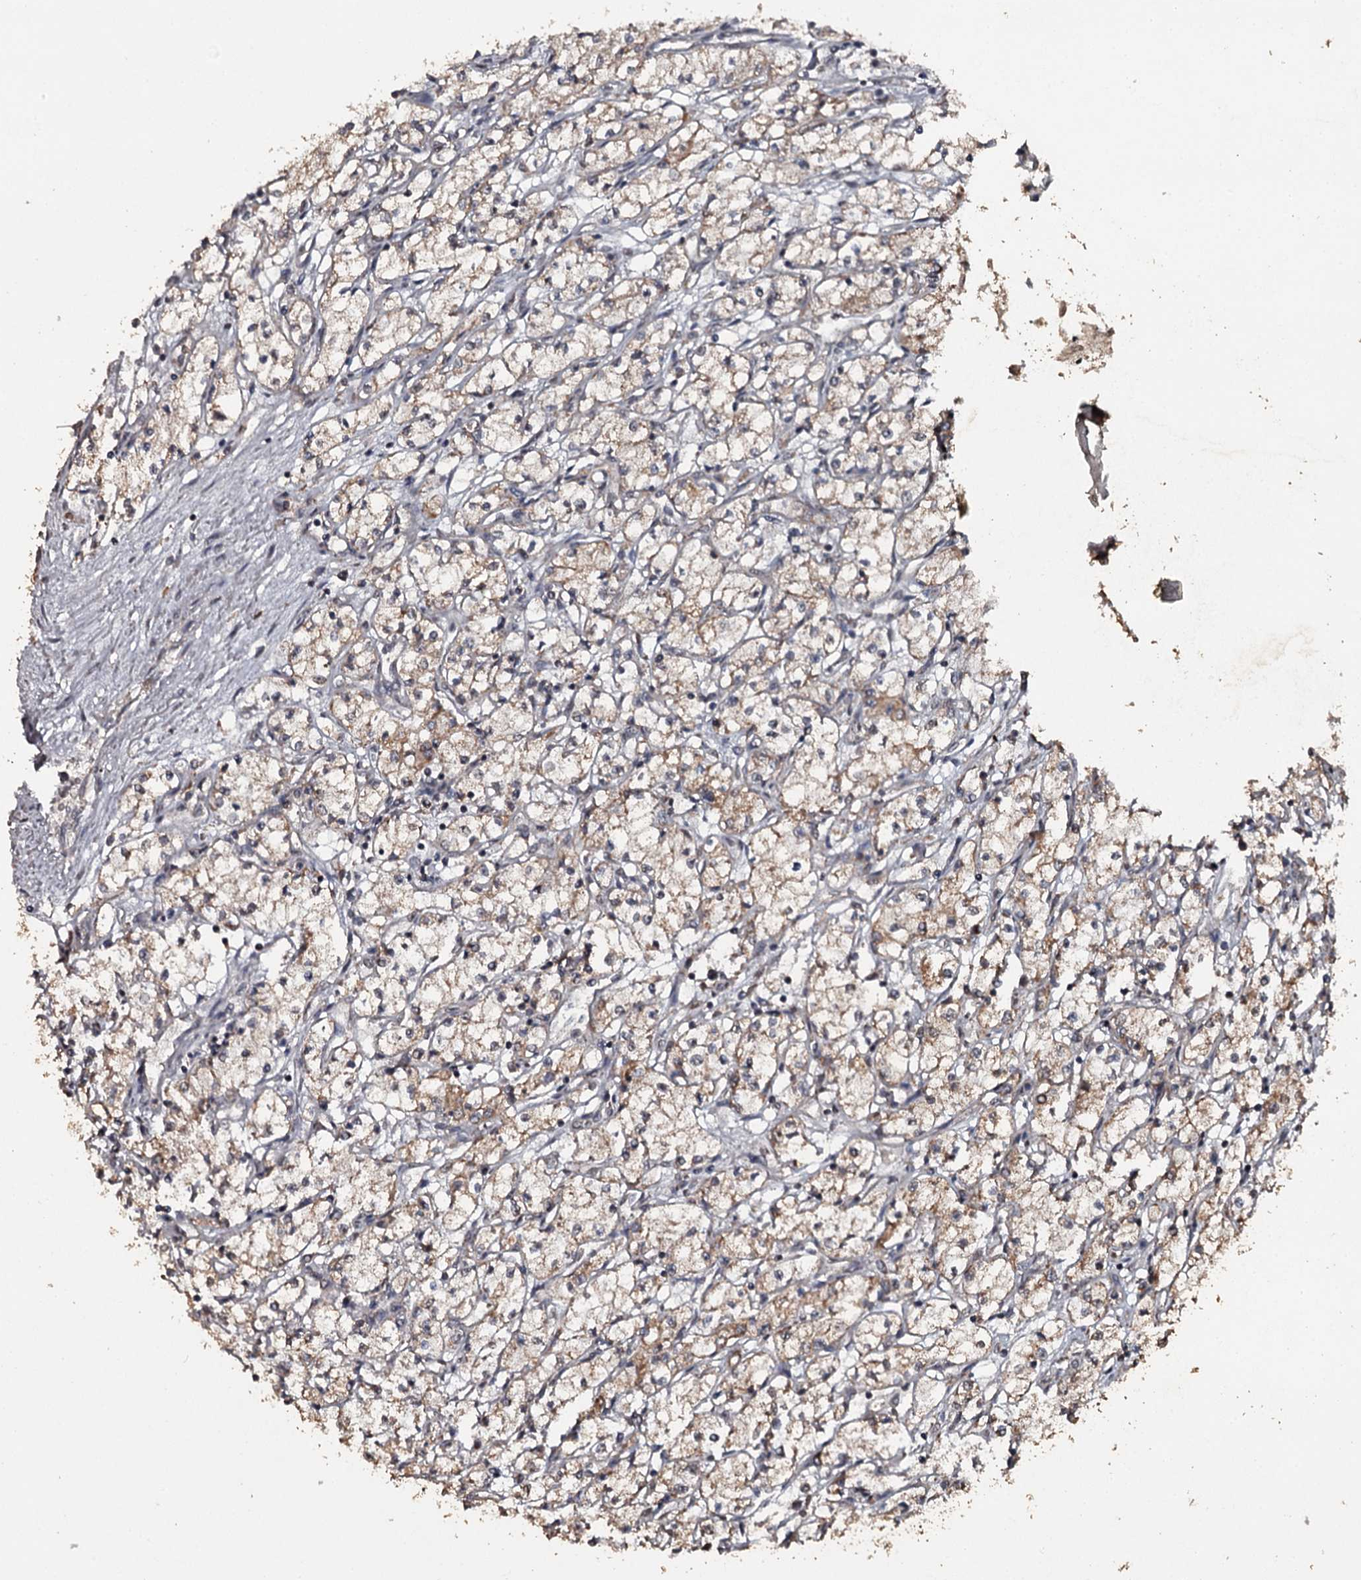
{"staining": {"intensity": "moderate", "quantity": ">75%", "location": "cytoplasmic/membranous"}, "tissue": "renal cancer", "cell_type": "Tumor cells", "image_type": "cancer", "snomed": [{"axis": "morphology", "description": "Adenocarcinoma, NOS"}, {"axis": "topography", "description": "Kidney"}], "caption": "A micrograph of human renal cancer (adenocarcinoma) stained for a protein reveals moderate cytoplasmic/membranous brown staining in tumor cells.", "gene": "WIPI1", "patient": {"sex": "male", "age": 59}}